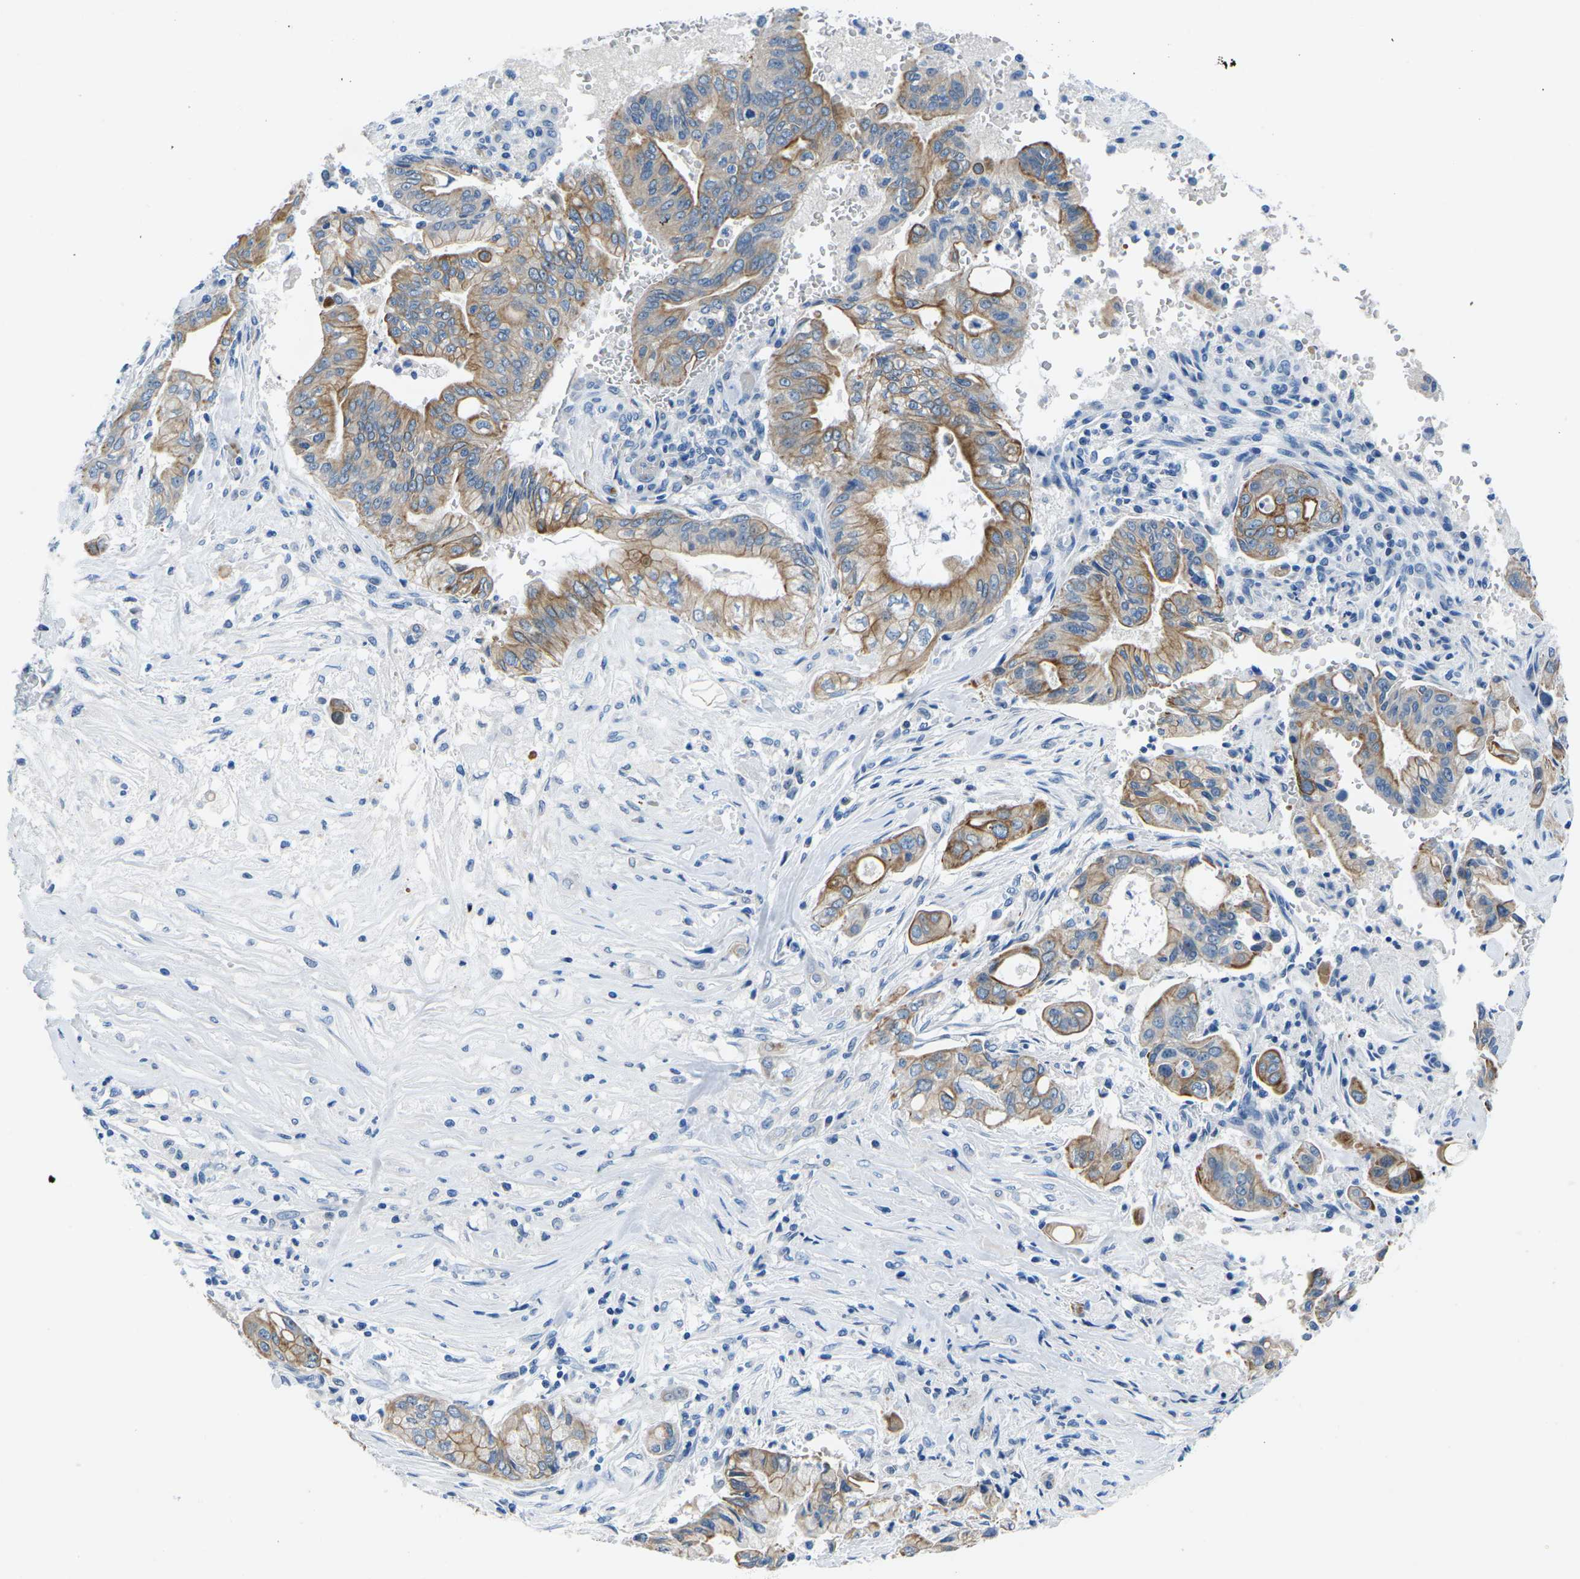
{"staining": {"intensity": "moderate", "quantity": ">75%", "location": "cytoplasmic/membranous"}, "tissue": "pancreatic cancer", "cell_type": "Tumor cells", "image_type": "cancer", "snomed": [{"axis": "morphology", "description": "Adenocarcinoma, NOS"}, {"axis": "topography", "description": "Pancreas"}], "caption": "An image of human pancreatic adenocarcinoma stained for a protein demonstrates moderate cytoplasmic/membranous brown staining in tumor cells.", "gene": "TM6SF1", "patient": {"sex": "female", "age": 73}}